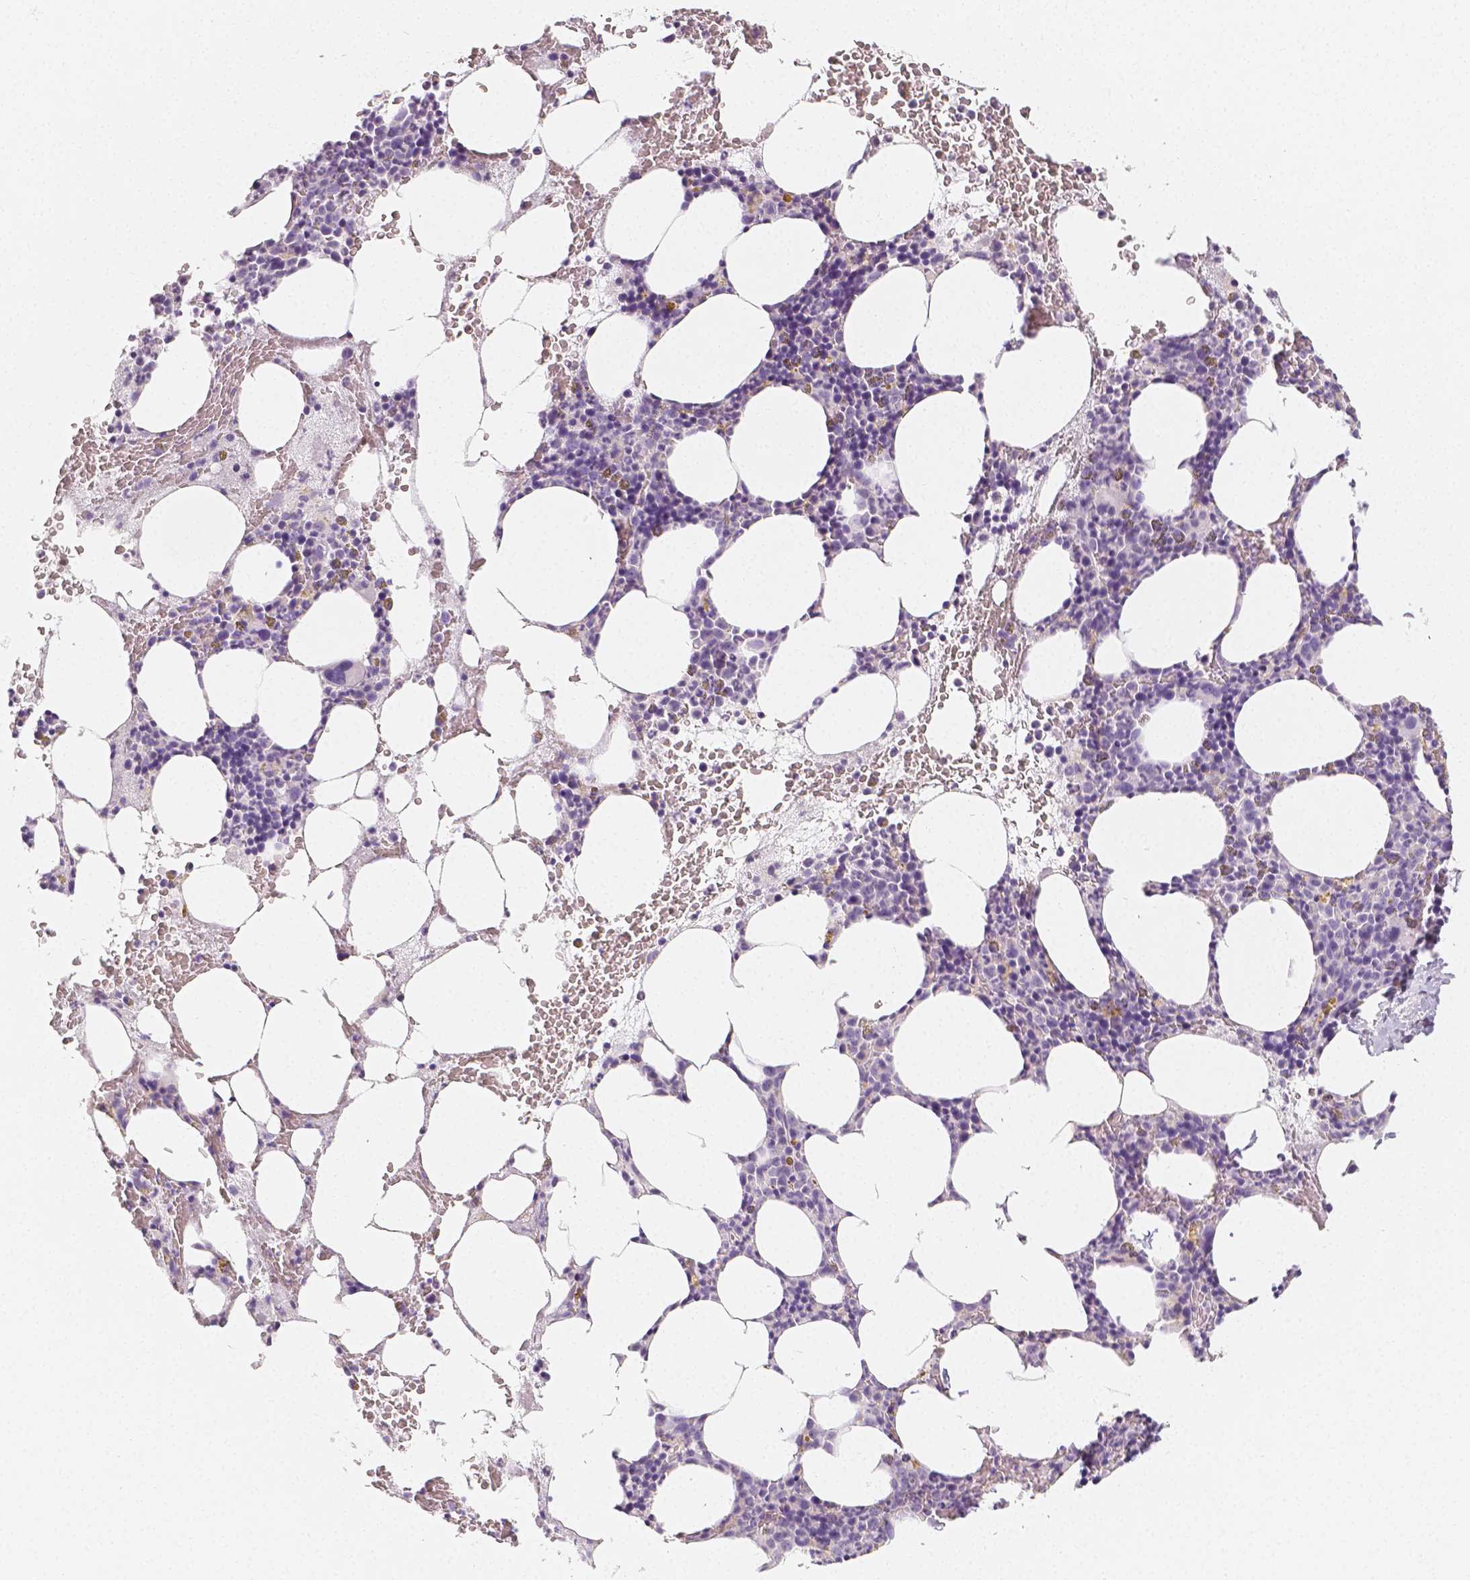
{"staining": {"intensity": "negative", "quantity": "none", "location": "none"}, "tissue": "bone marrow", "cell_type": "Hematopoietic cells", "image_type": "normal", "snomed": [{"axis": "morphology", "description": "Normal tissue, NOS"}, {"axis": "topography", "description": "Bone marrow"}], "caption": "Immunohistochemical staining of normal human bone marrow exhibits no significant staining in hematopoietic cells.", "gene": "HNF1B", "patient": {"sex": "male", "age": 89}}